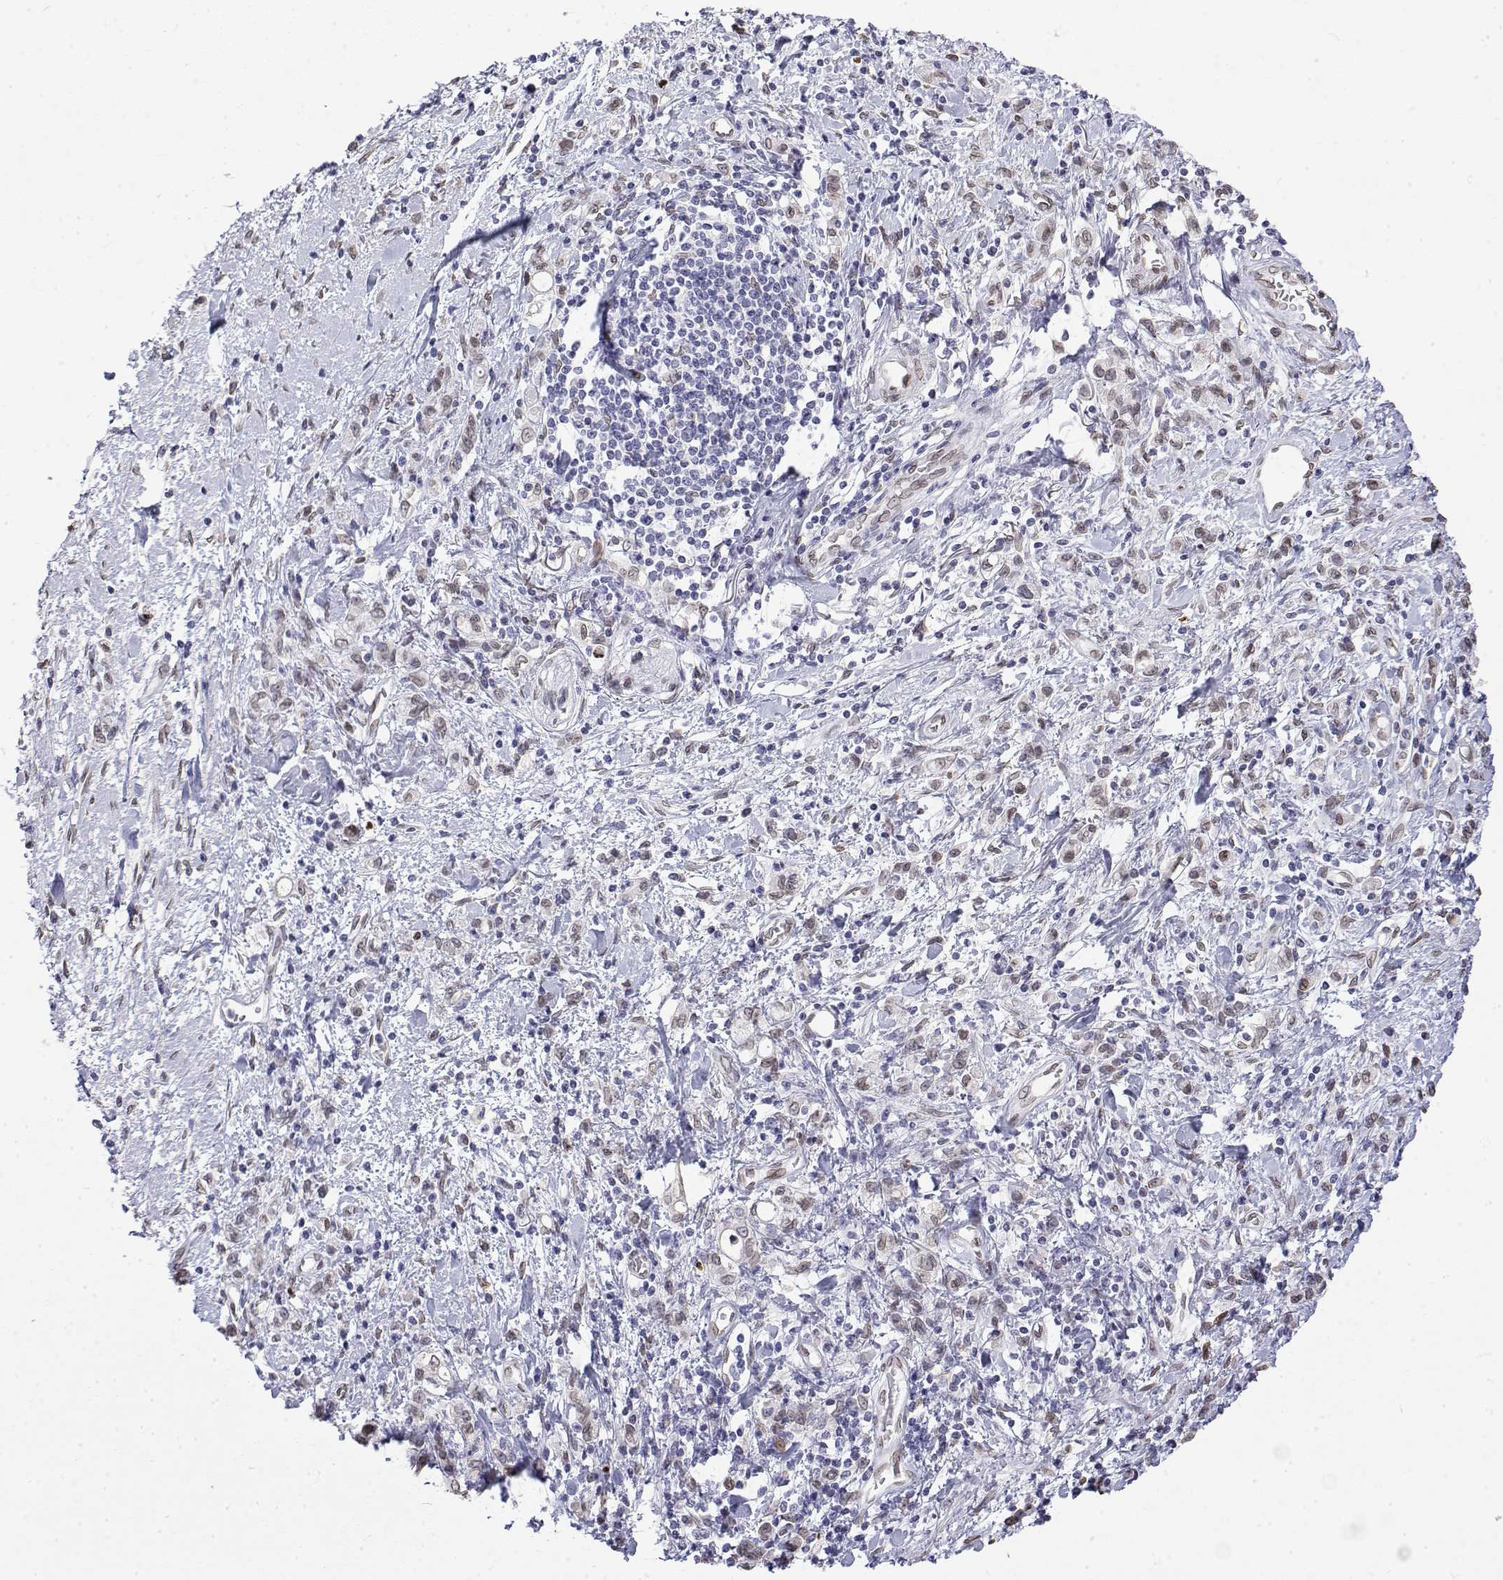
{"staining": {"intensity": "weak", "quantity": "25%-75%", "location": "nuclear"}, "tissue": "stomach cancer", "cell_type": "Tumor cells", "image_type": "cancer", "snomed": [{"axis": "morphology", "description": "Adenocarcinoma, NOS"}, {"axis": "topography", "description": "Stomach"}], "caption": "Tumor cells show low levels of weak nuclear positivity in about 25%-75% of cells in stomach cancer. The staining was performed using DAB, with brown indicating positive protein expression. Nuclei are stained blue with hematoxylin.", "gene": "ZNF532", "patient": {"sex": "male", "age": 77}}